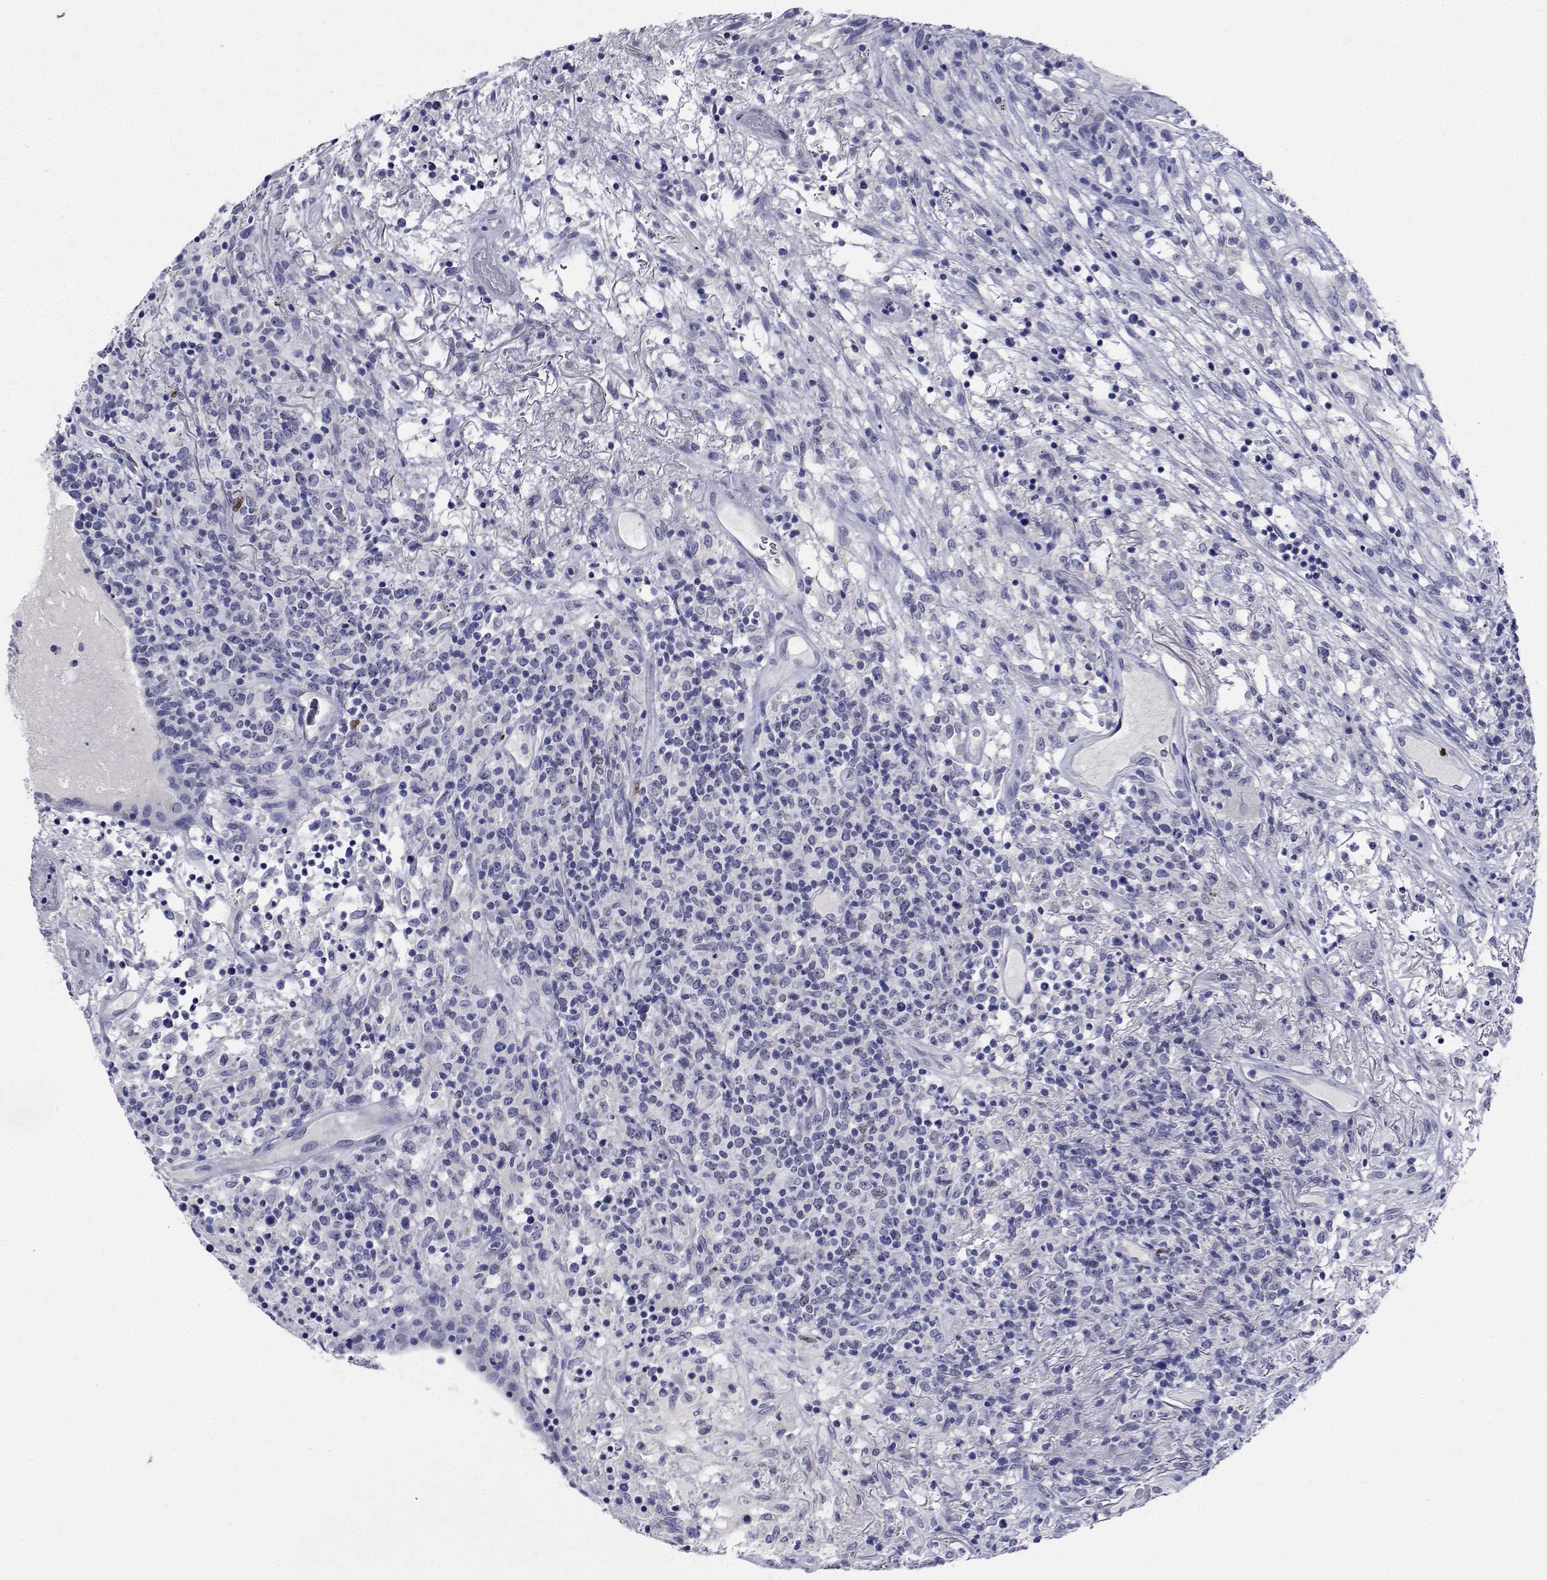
{"staining": {"intensity": "negative", "quantity": "none", "location": "none"}, "tissue": "lymphoma", "cell_type": "Tumor cells", "image_type": "cancer", "snomed": [{"axis": "morphology", "description": "Malignant lymphoma, non-Hodgkin's type, High grade"}, {"axis": "topography", "description": "Lung"}], "caption": "The immunohistochemistry (IHC) photomicrograph has no significant positivity in tumor cells of lymphoma tissue.", "gene": "PLXNA4", "patient": {"sex": "male", "age": 79}}